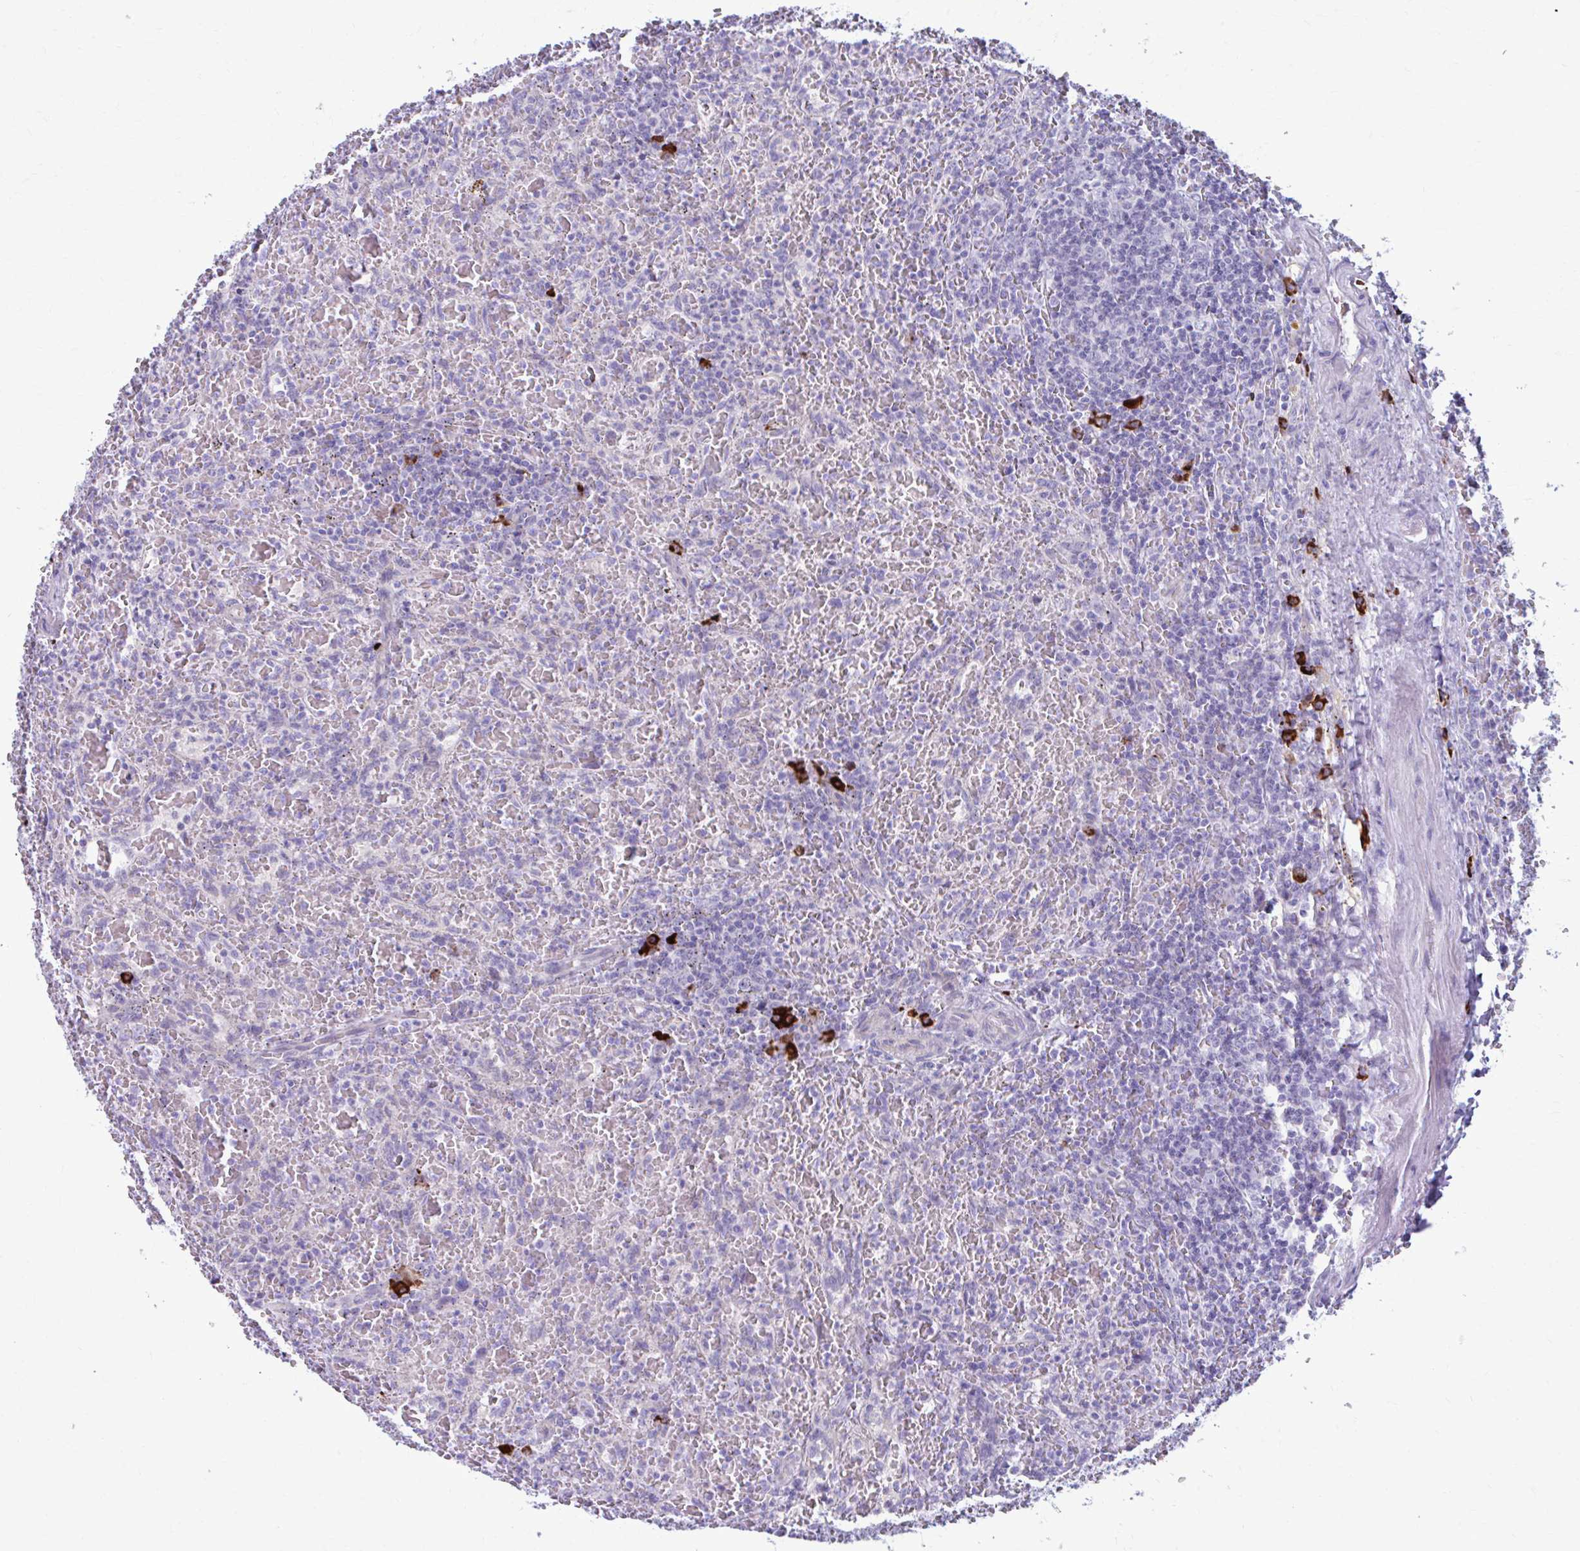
{"staining": {"intensity": "negative", "quantity": "none", "location": "none"}, "tissue": "lymphoma", "cell_type": "Tumor cells", "image_type": "cancer", "snomed": [{"axis": "morphology", "description": "Malignant lymphoma, non-Hodgkin's type, Low grade"}, {"axis": "topography", "description": "Spleen"}], "caption": "Tumor cells are negative for protein expression in human lymphoma. (DAB (3,3'-diaminobenzidine) IHC with hematoxylin counter stain).", "gene": "C12orf71", "patient": {"sex": "female", "age": 64}}